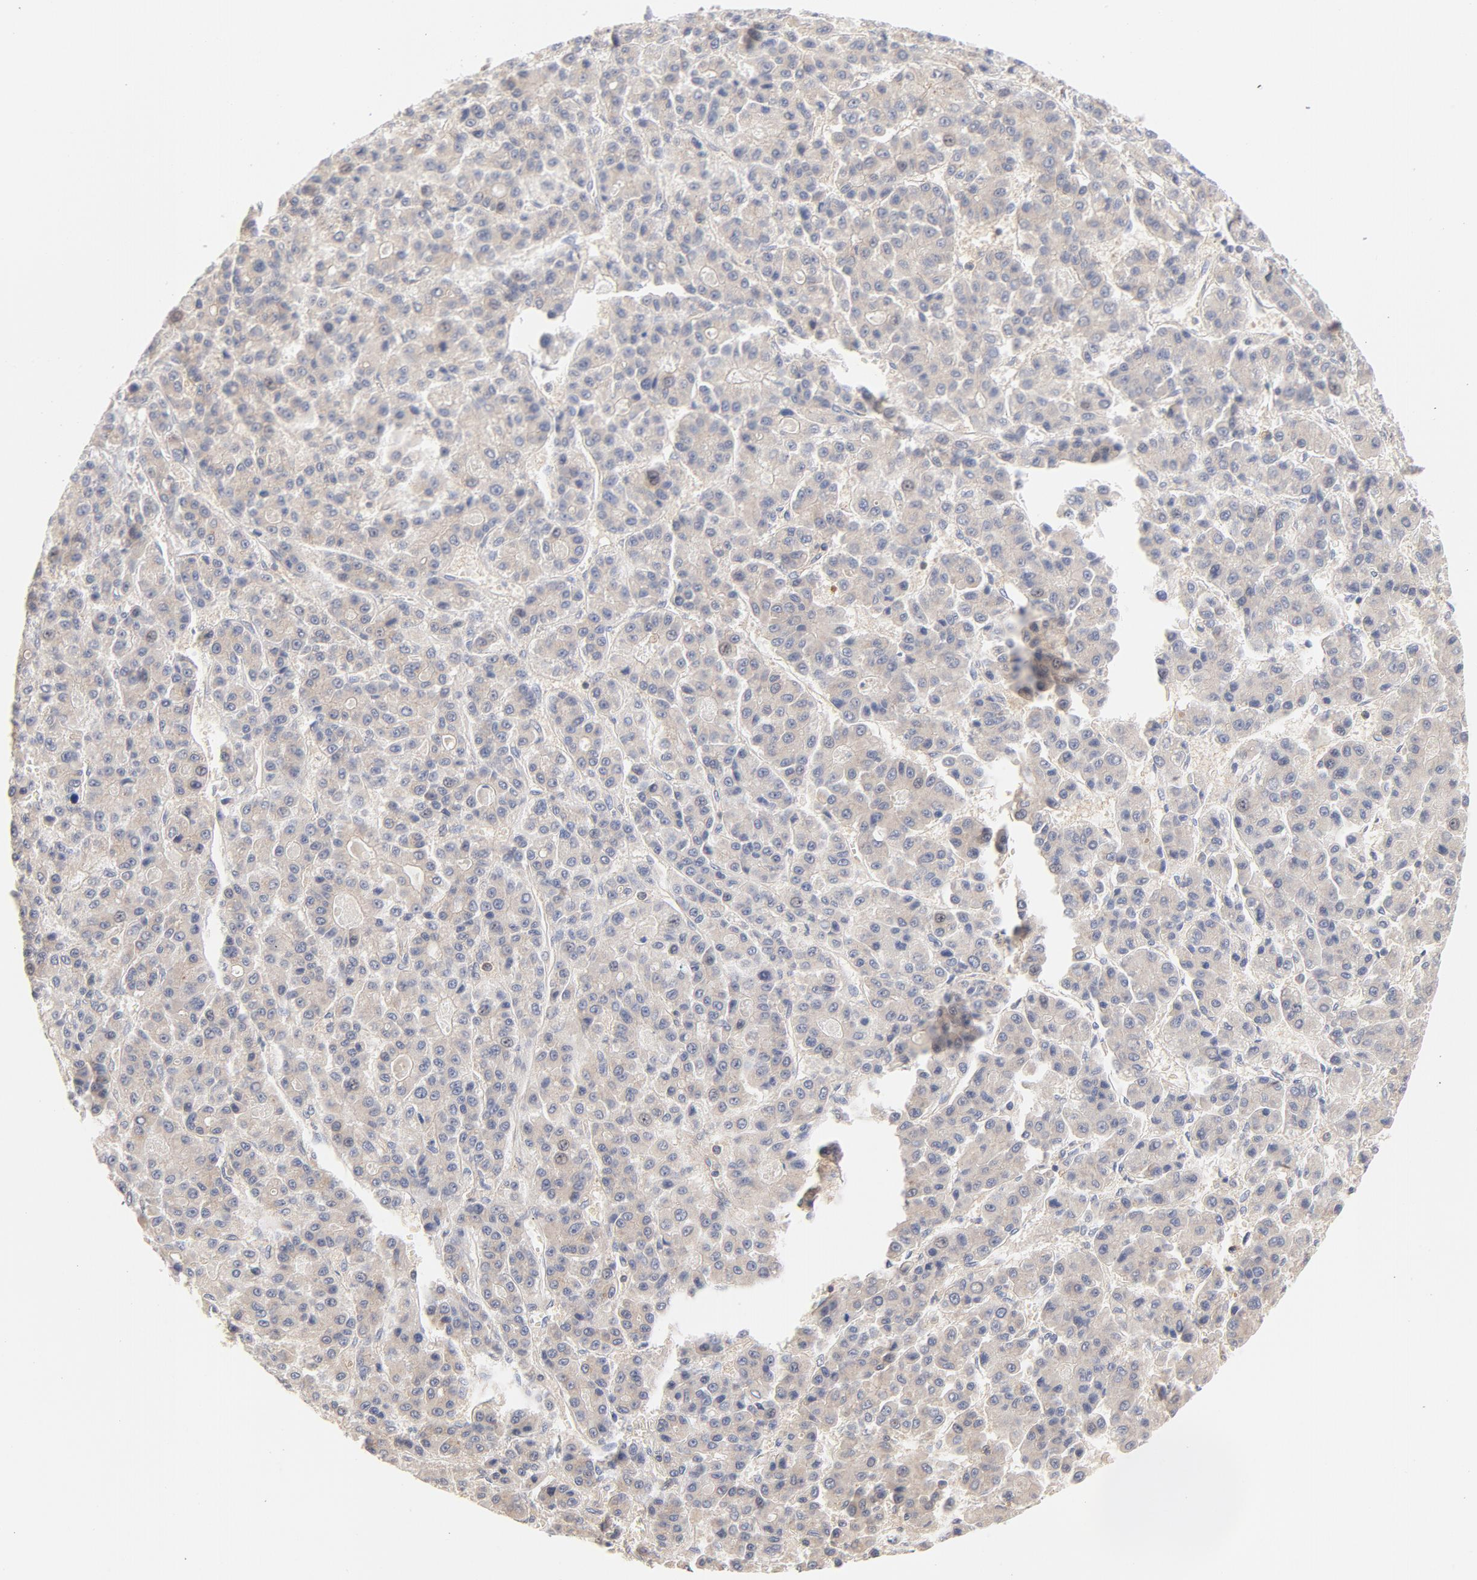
{"staining": {"intensity": "weak", "quantity": ">75%", "location": "cytoplasmic/membranous"}, "tissue": "liver cancer", "cell_type": "Tumor cells", "image_type": "cancer", "snomed": [{"axis": "morphology", "description": "Carcinoma, Hepatocellular, NOS"}, {"axis": "topography", "description": "Liver"}], "caption": "A low amount of weak cytoplasmic/membranous staining is identified in approximately >75% of tumor cells in liver cancer (hepatocellular carcinoma) tissue.", "gene": "SETD3", "patient": {"sex": "male", "age": 70}}